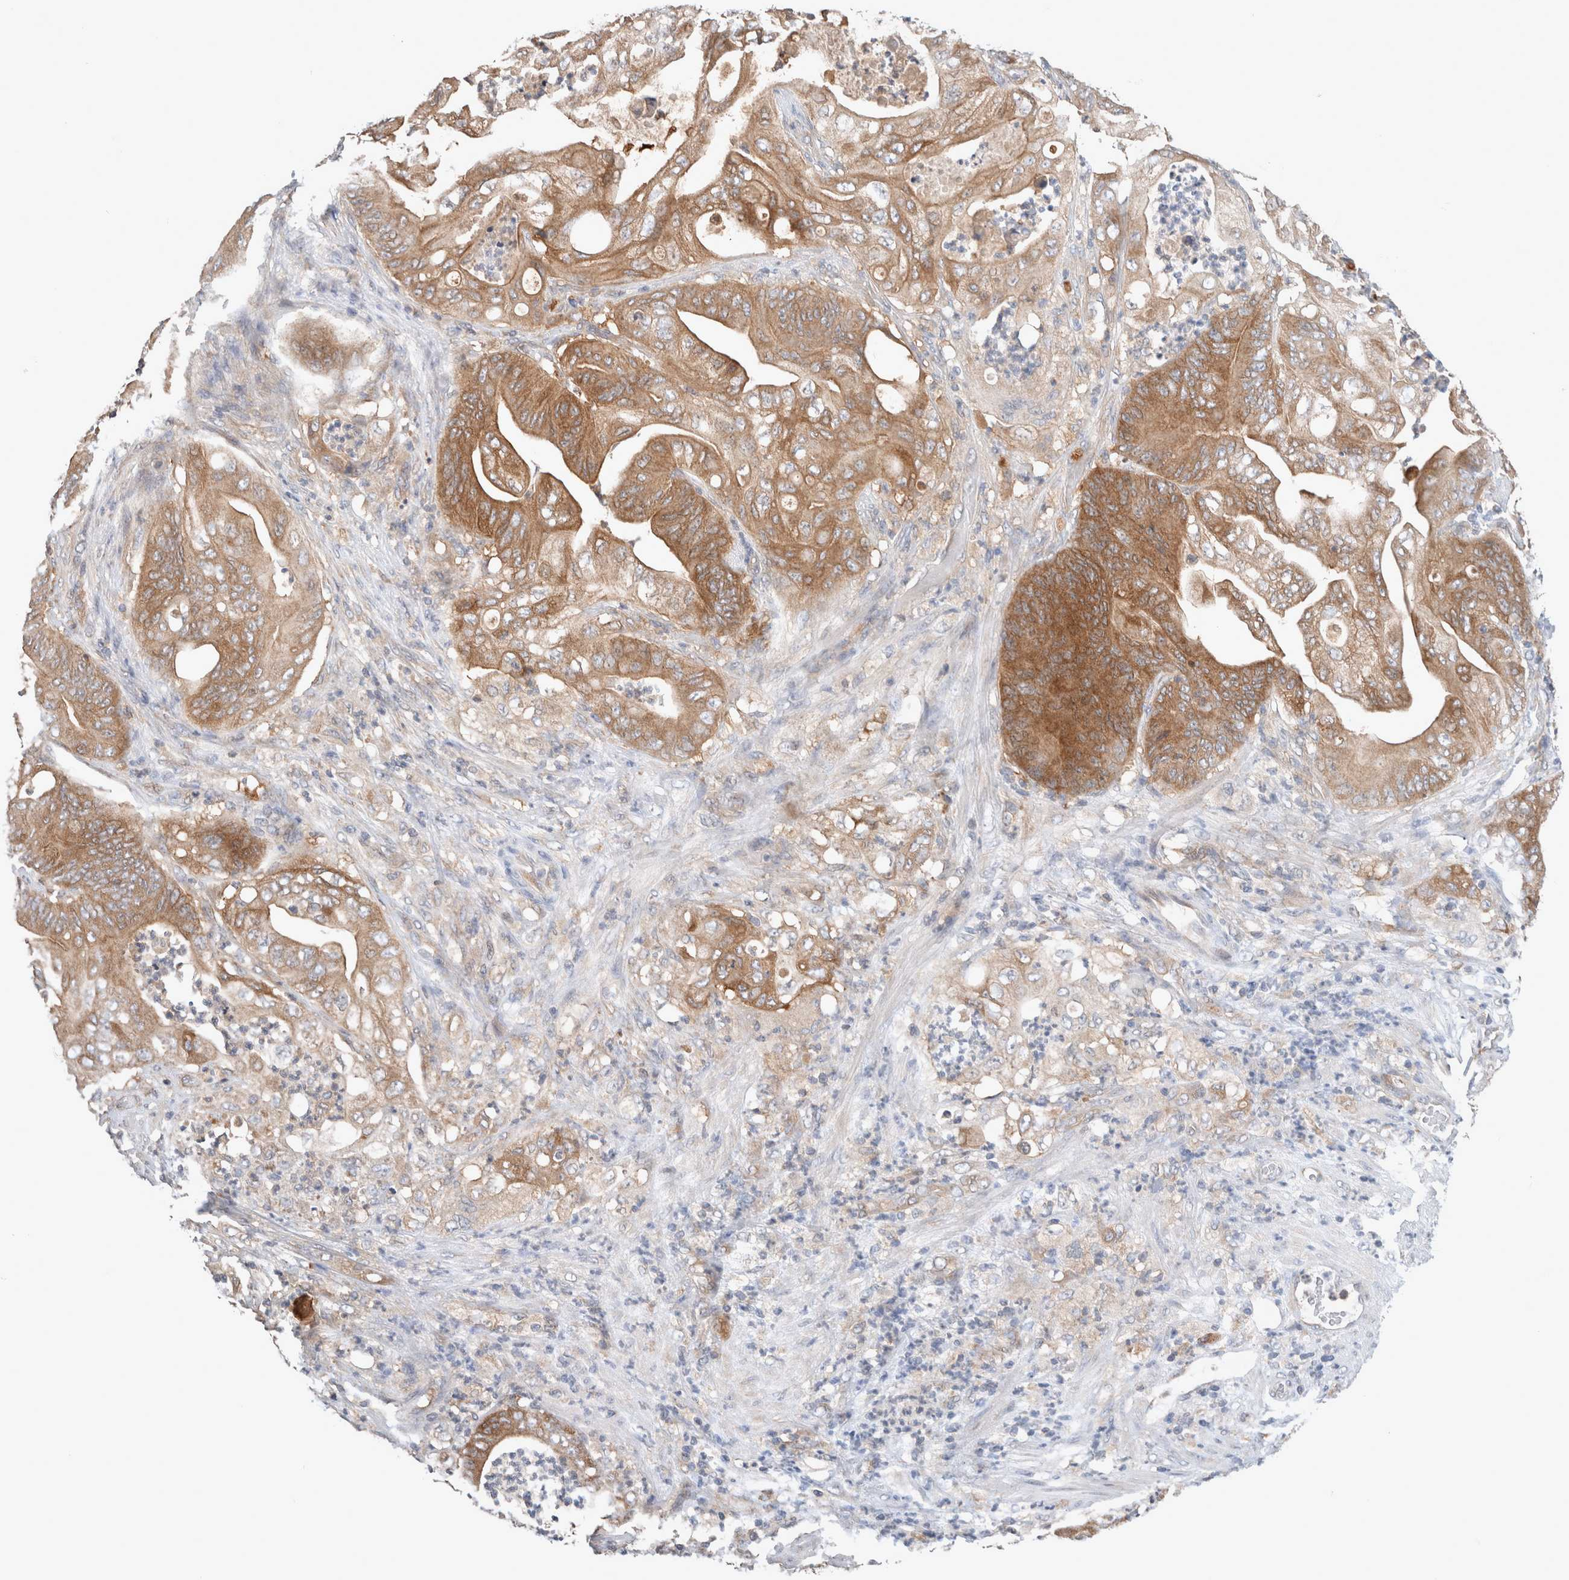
{"staining": {"intensity": "moderate", "quantity": ">75%", "location": "cytoplasmic/membranous"}, "tissue": "stomach cancer", "cell_type": "Tumor cells", "image_type": "cancer", "snomed": [{"axis": "morphology", "description": "Adenocarcinoma, NOS"}, {"axis": "topography", "description": "Stomach"}], "caption": "This is a micrograph of immunohistochemistry staining of stomach adenocarcinoma, which shows moderate expression in the cytoplasmic/membranous of tumor cells.", "gene": "XPNPEP1", "patient": {"sex": "female", "age": 73}}